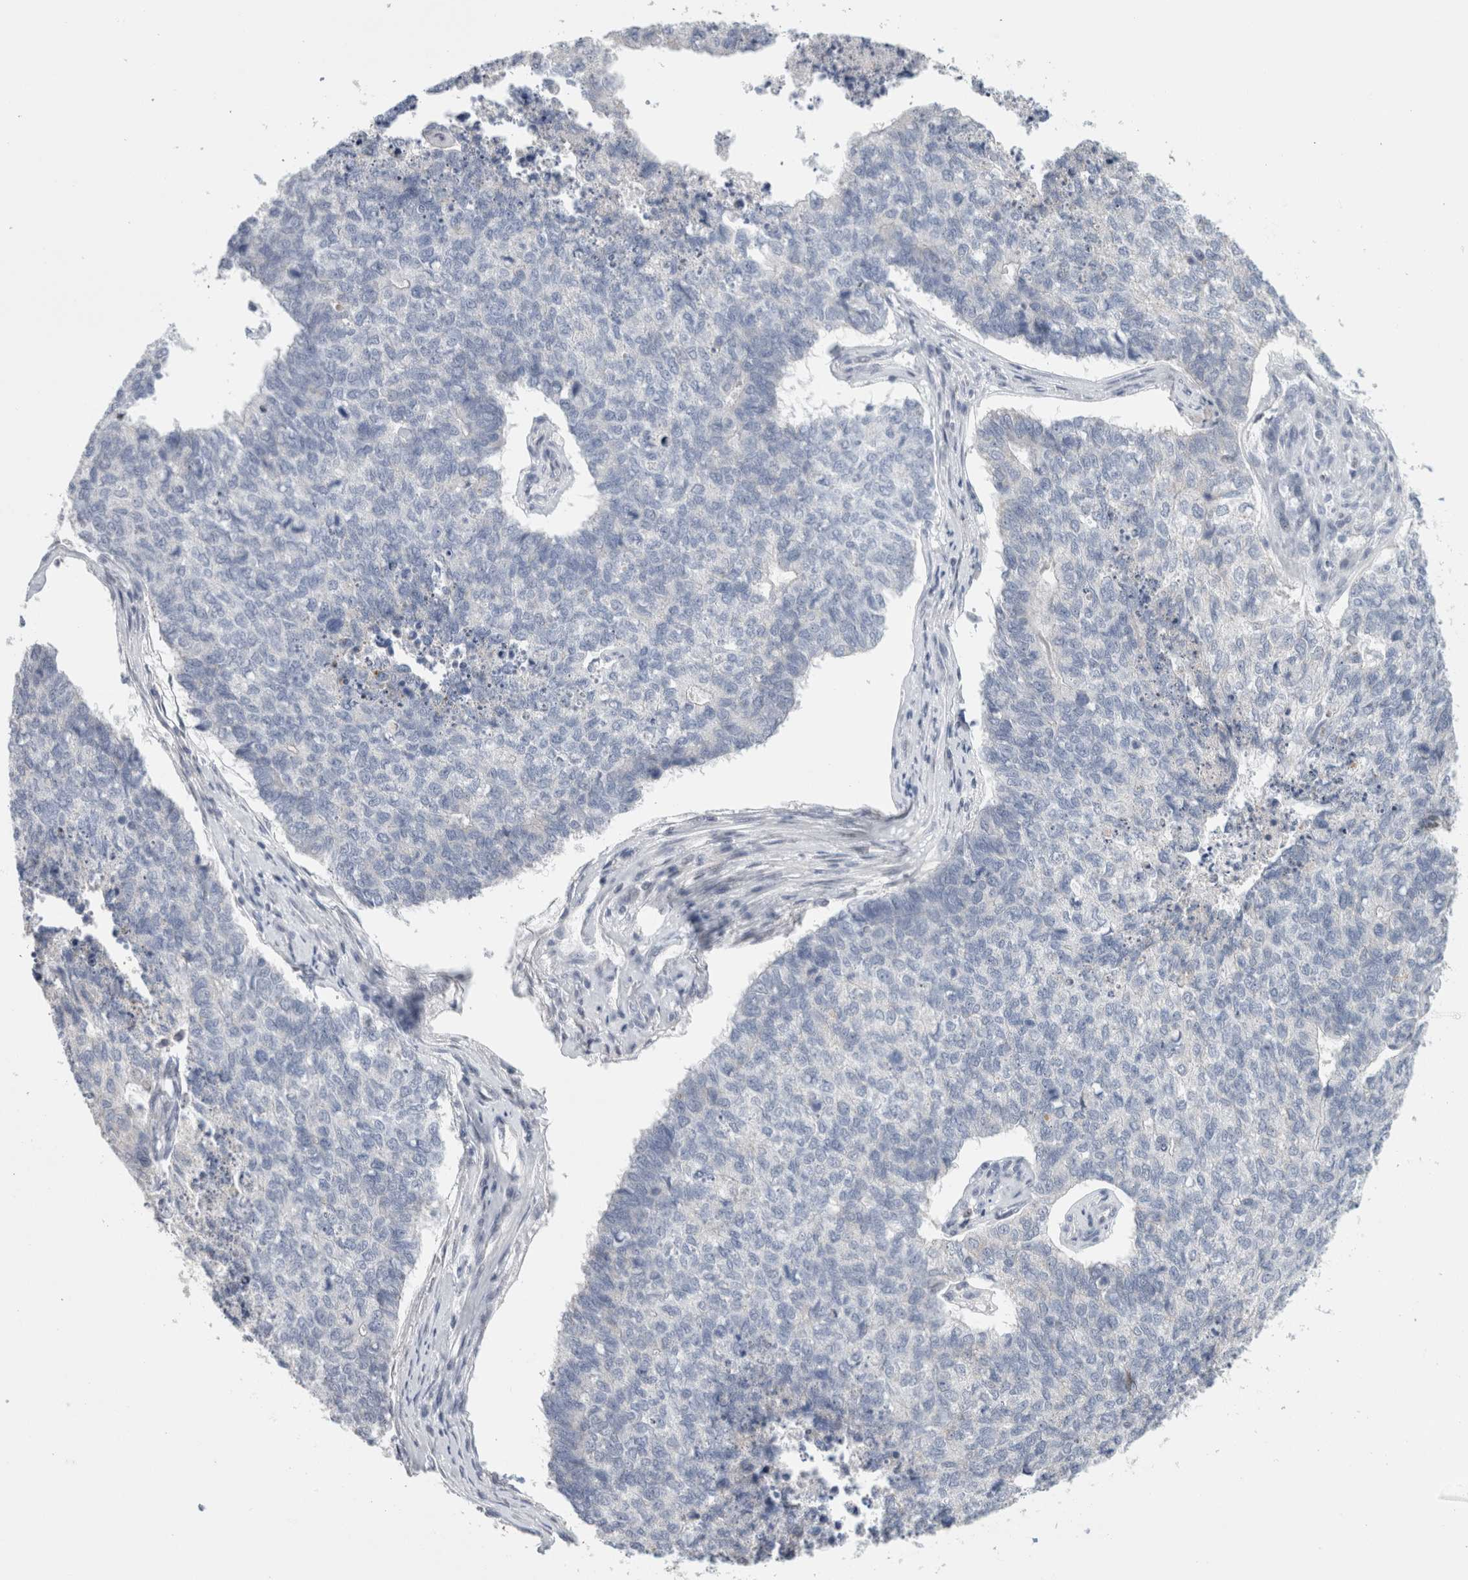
{"staining": {"intensity": "negative", "quantity": "none", "location": "none"}, "tissue": "cervical cancer", "cell_type": "Tumor cells", "image_type": "cancer", "snomed": [{"axis": "morphology", "description": "Squamous cell carcinoma, NOS"}, {"axis": "topography", "description": "Cervix"}], "caption": "DAB (3,3'-diaminobenzidine) immunohistochemical staining of human cervical squamous cell carcinoma shows no significant expression in tumor cells.", "gene": "AGMAT", "patient": {"sex": "female", "age": 63}}